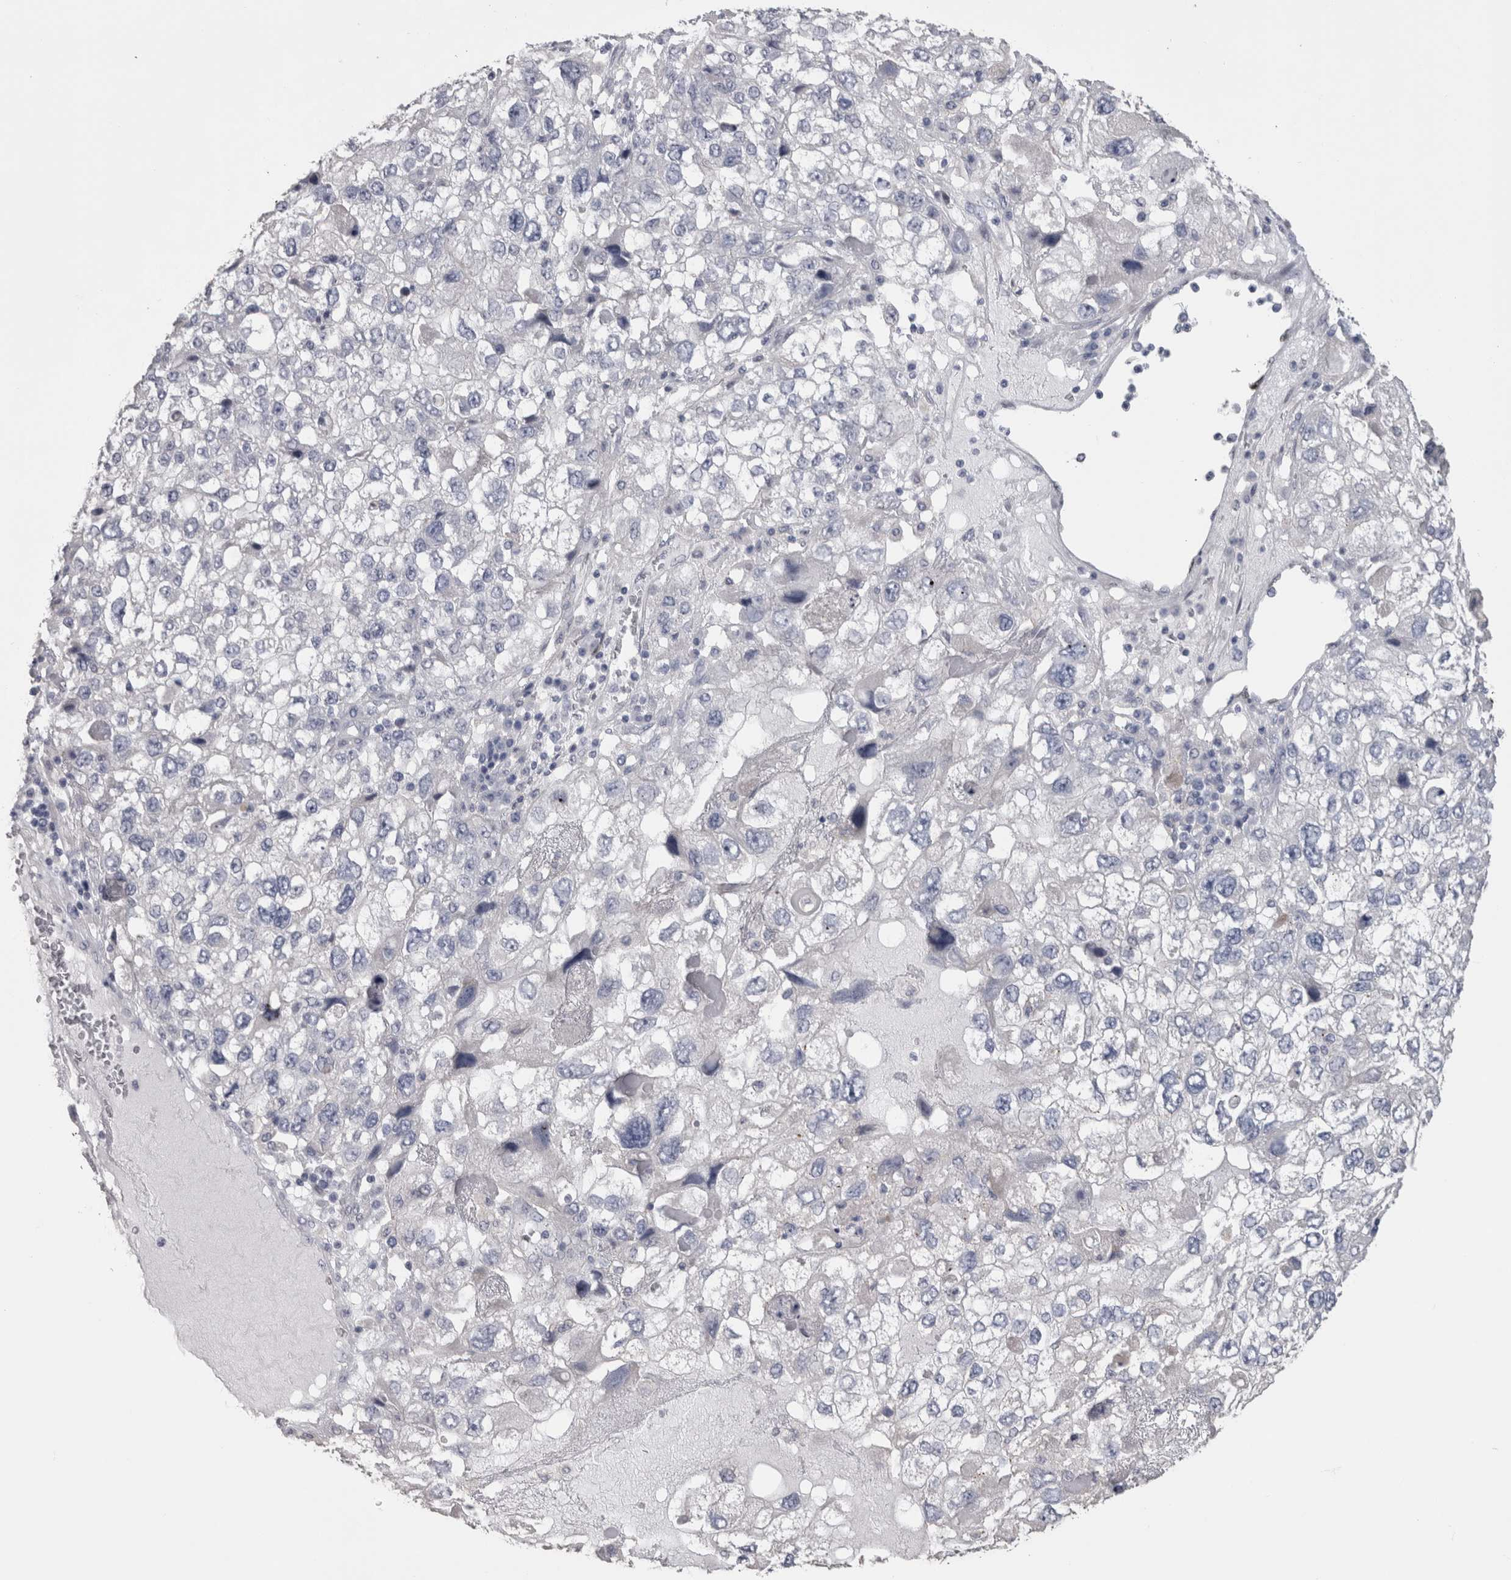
{"staining": {"intensity": "negative", "quantity": "none", "location": "none"}, "tissue": "endometrial cancer", "cell_type": "Tumor cells", "image_type": "cancer", "snomed": [{"axis": "morphology", "description": "Adenocarcinoma, NOS"}, {"axis": "topography", "description": "Endometrium"}], "caption": "A high-resolution photomicrograph shows IHC staining of endometrial cancer (adenocarcinoma), which exhibits no significant positivity in tumor cells.", "gene": "IL33", "patient": {"sex": "female", "age": 49}}